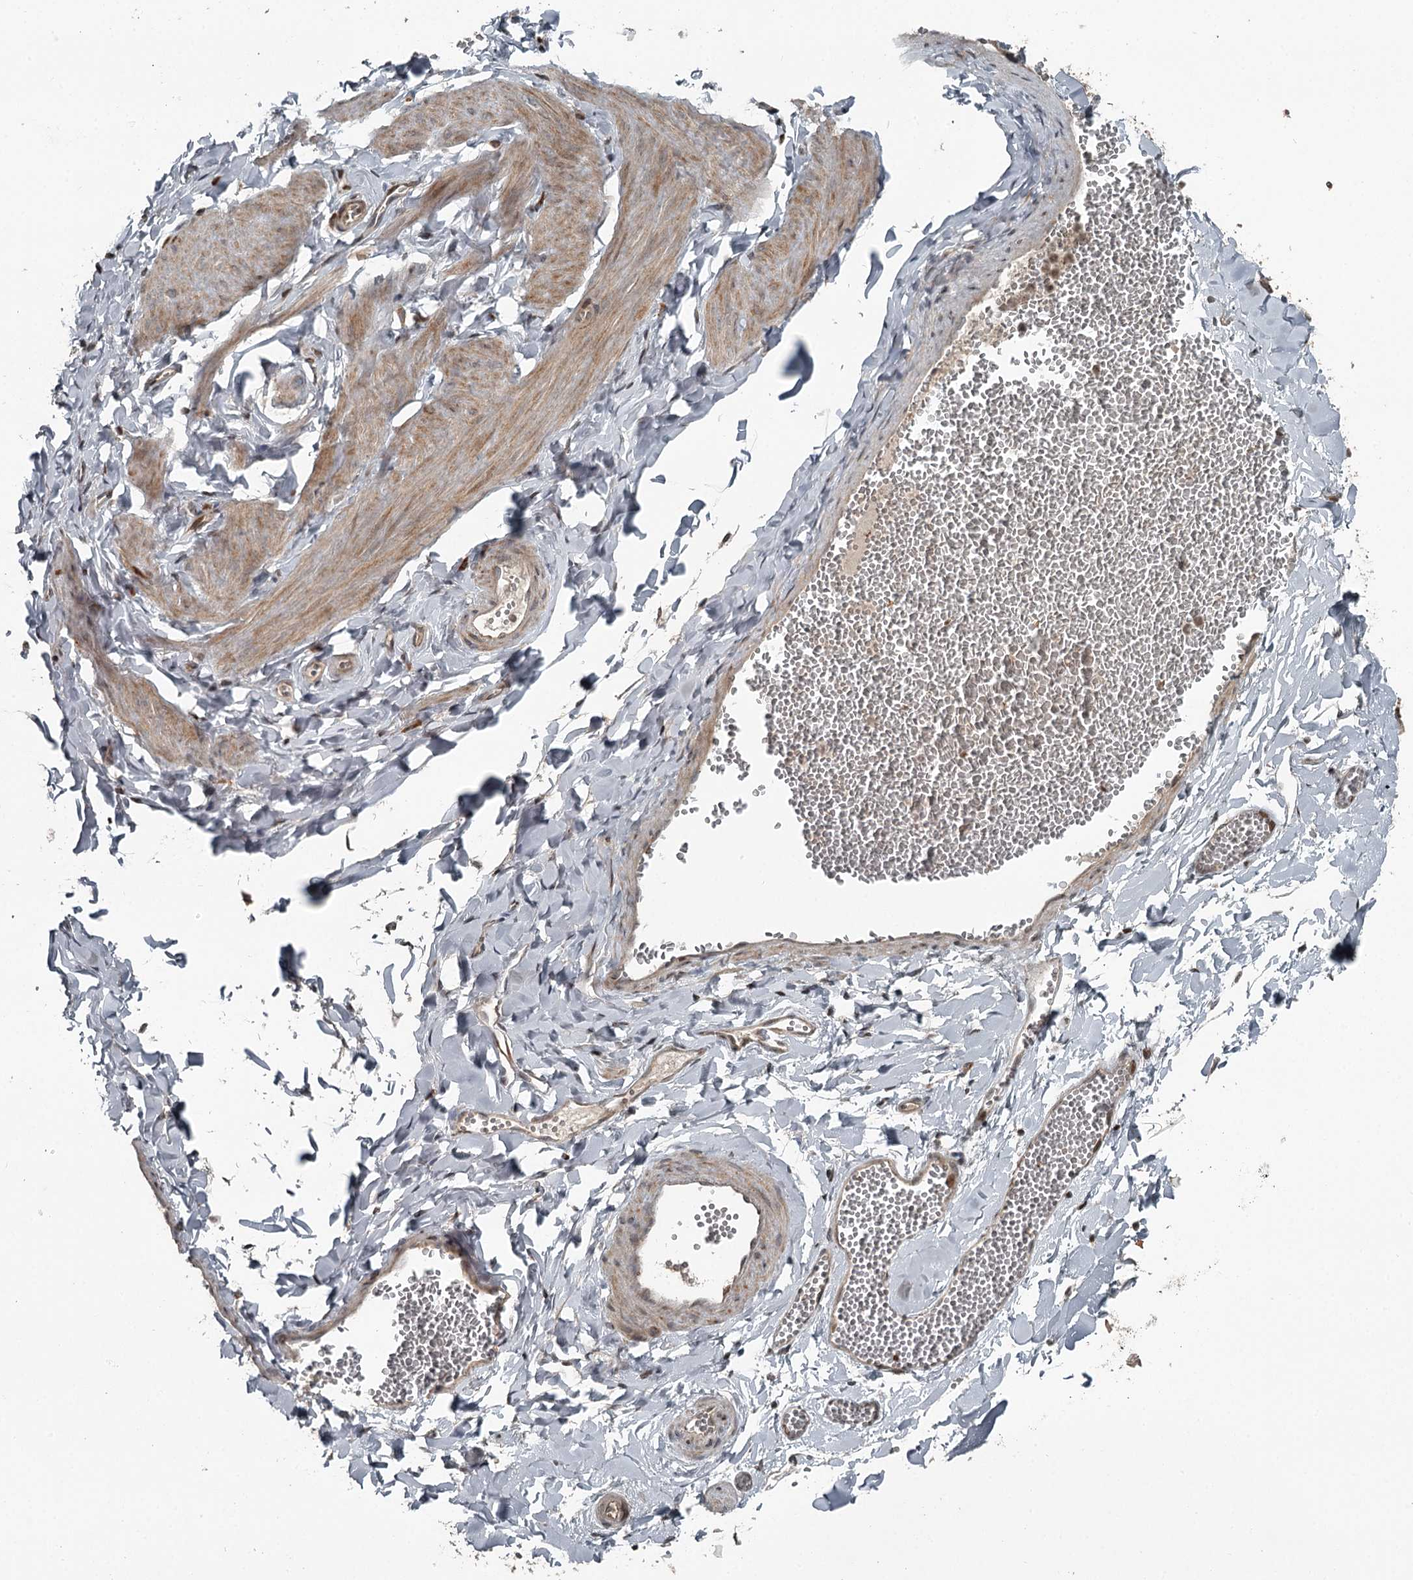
{"staining": {"intensity": "moderate", "quantity": ">75%", "location": "cytoplasmic/membranous,nuclear"}, "tissue": "adipose tissue", "cell_type": "Adipocytes", "image_type": "normal", "snomed": [{"axis": "morphology", "description": "Normal tissue, NOS"}, {"axis": "topography", "description": "Gallbladder"}, {"axis": "topography", "description": "Peripheral nerve tissue"}], "caption": "Moderate cytoplasmic/membranous,nuclear staining for a protein is seen in approximately >75% of adipocytes of unremarkable adipose tissue using IHC.", "gene": "RASSF8", "patient": {"sex": "male", "age": 38}}